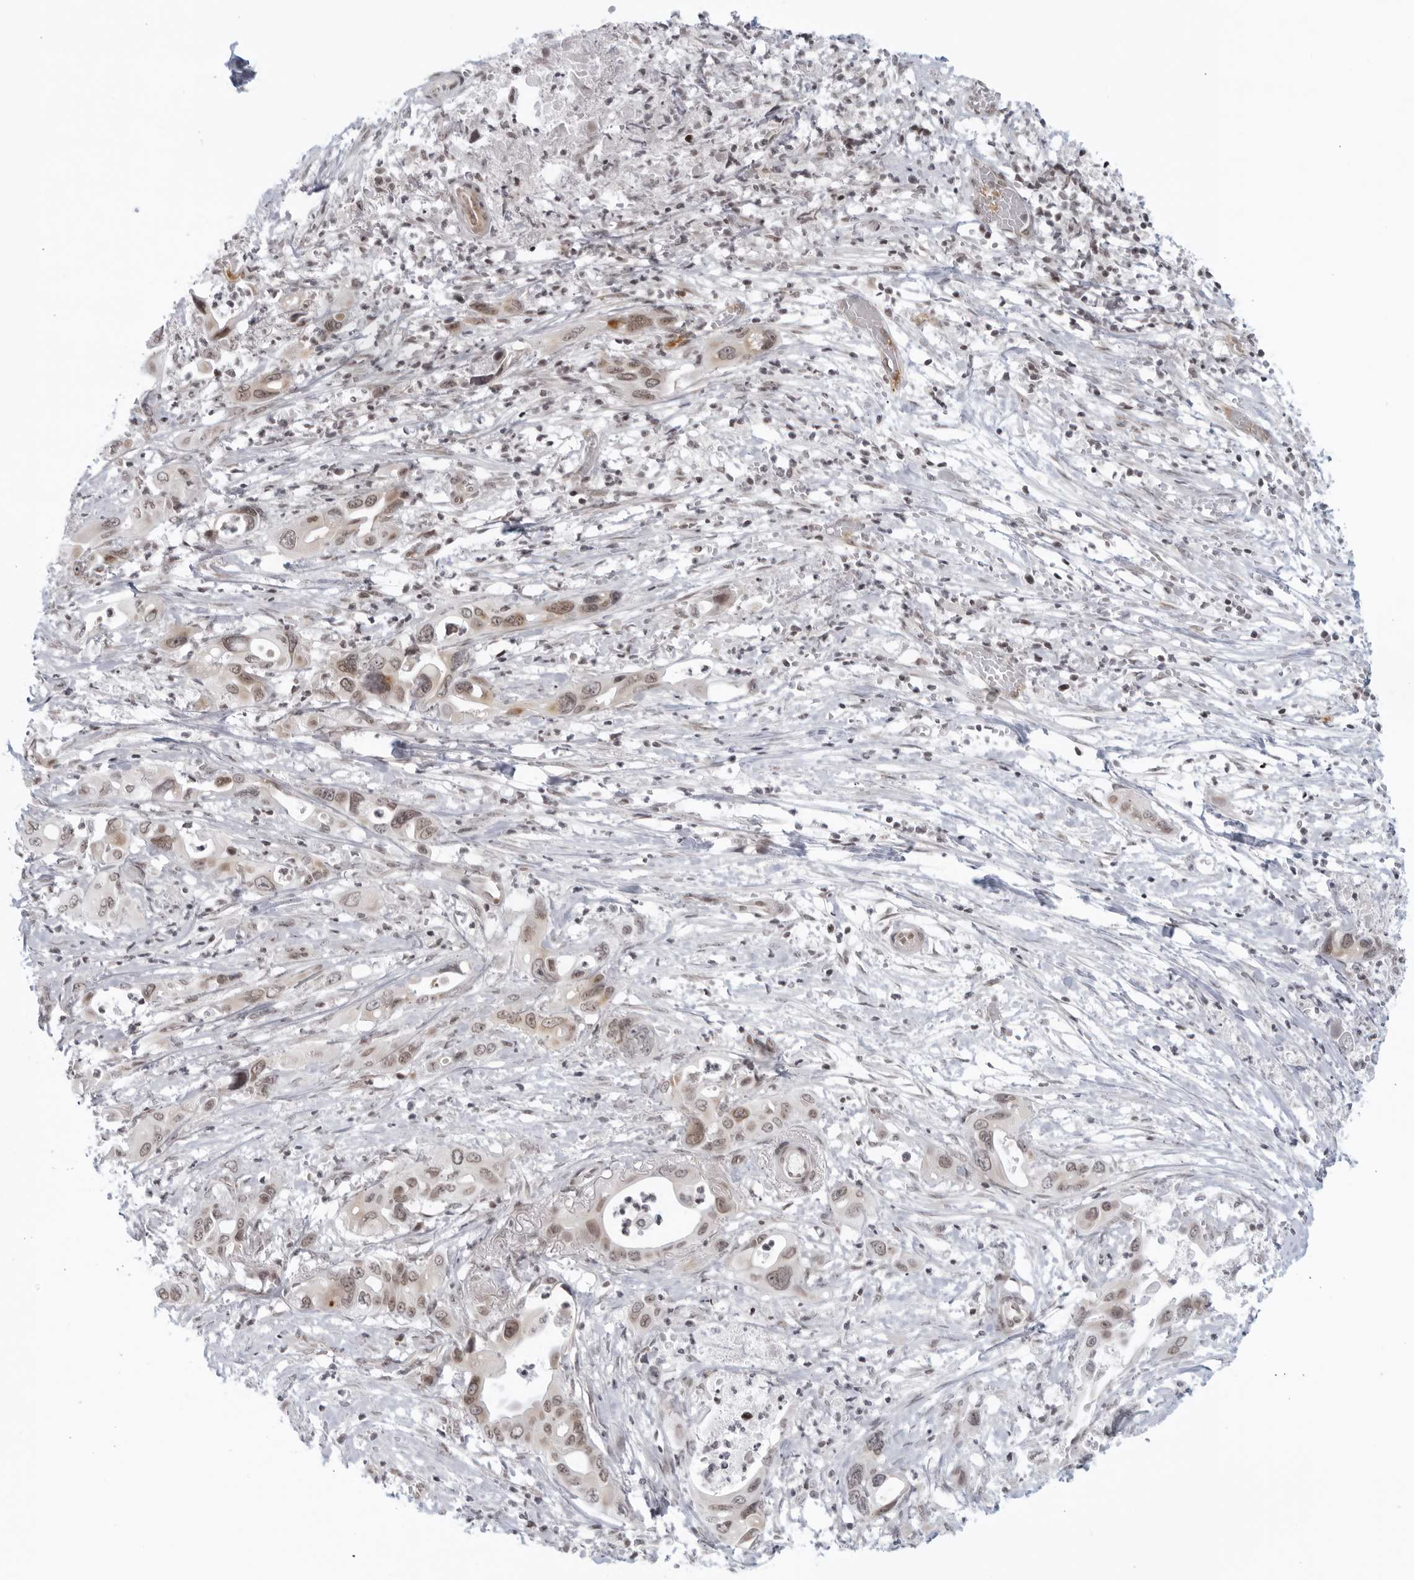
{"staining": {"intensity": "weak", "quantity": "25%-75%", "location": "cytoplasmic/membranous,nuclear"}, "tissue": "pancreatic cancer", "cell_type": "Tumor cells", "image_type": "cancer", "snomed": [{"axis": "morphology", "description": "Adenocarcinoma, NOS"}, {"axis": "topography", "description": "Pancreas"}], "caption": "This image exhibits immunohistochemistry staining of pancreatic adenocarcinoma, with low weak cytoplasmic/membranous and nuclear expression in approximately 25%-75% of tumor cells.", "gene": "RAB11FIP3", "patient": {"sex": "male", "age": 66}}